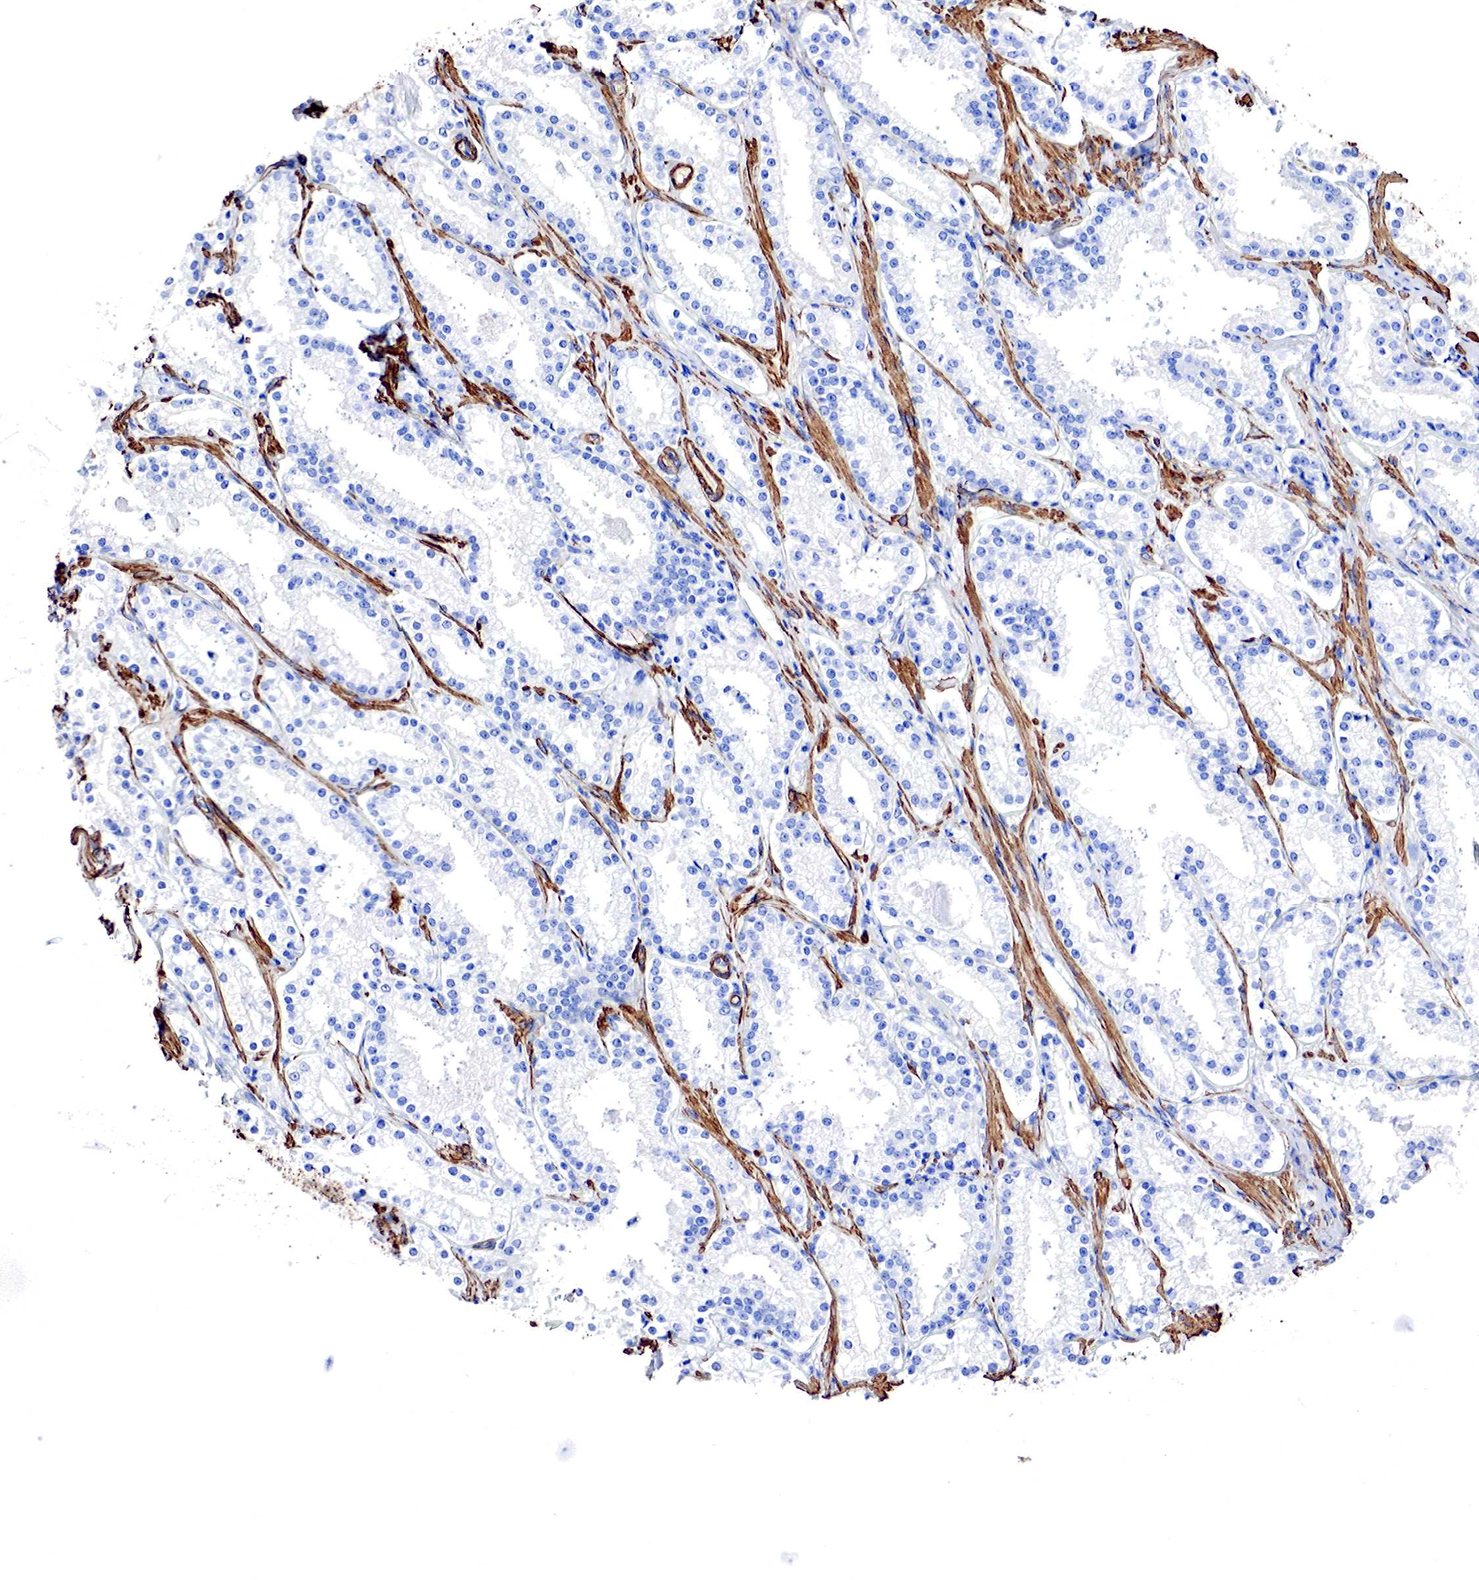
{"staining": {"intensity": "negative", "quantity": "none", "location": "none"}, "tissue": "prostate cancer", "cell_type": "Tumor cells", "image_type": "cancer", "snomed": [{"axis": "morphology", "description": "Adenocarcinoma, Medium grade"}, {"axis": "topography", "description": "Prostate"}], "caption": "Tumor cells are negative for brown protein staining in prostate medium-grade adenocarcinoma.", "gene": "TPM1", "patient": {"sex": "male", "age": 73}}